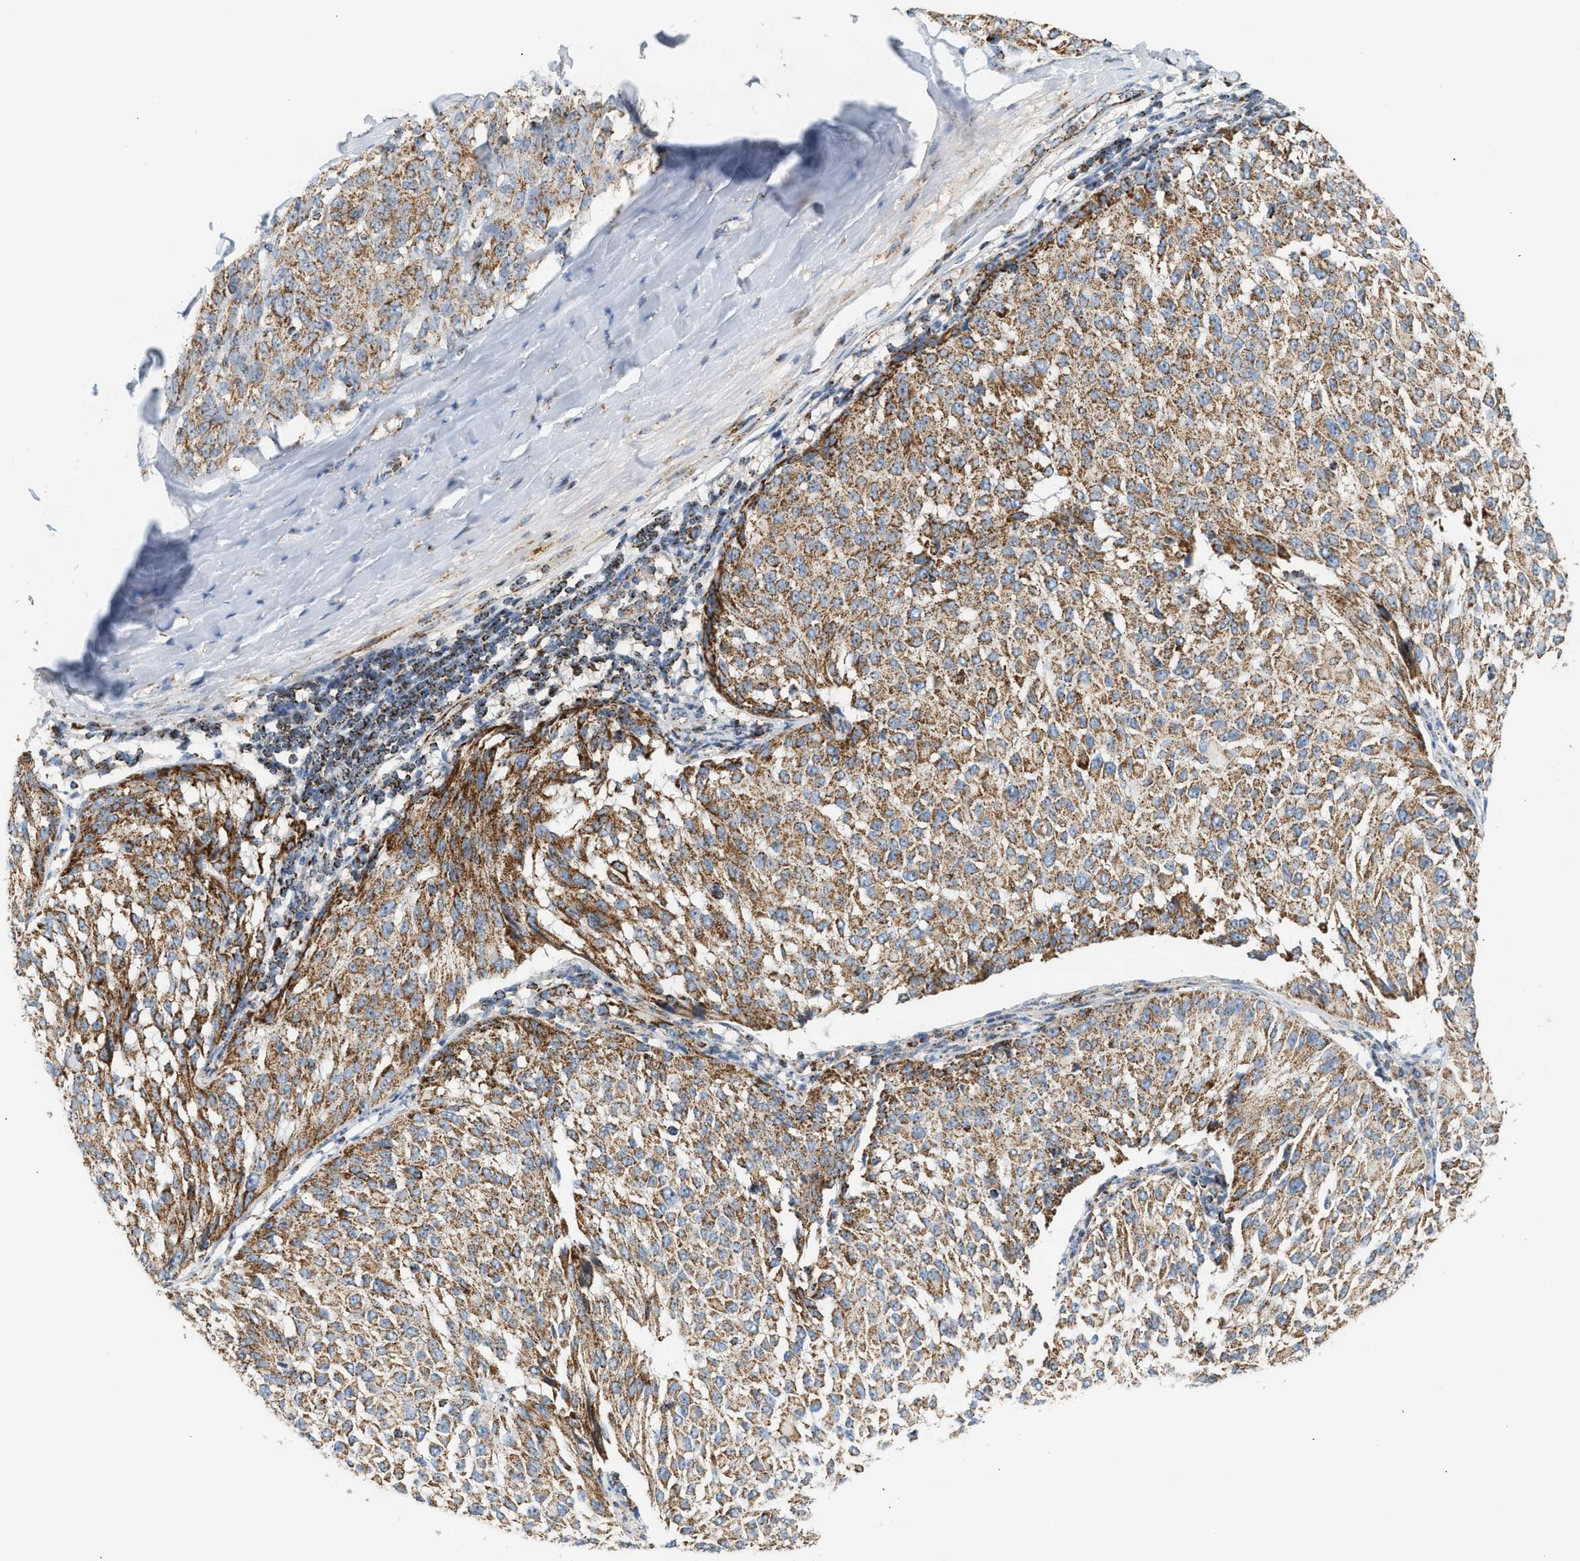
{"staining": {"intensity": "moderate", "quantity": ">75%", "location": "cytoplasmic/membranous"}, "tissue": "melanoma", "cell_type": "Tumor cells", "image_type": "cancer", "snomed": [{"axis": "morphology", "description": "Malignant melanoma, NOS"}, {"axis": "topography", "description": "Skin"}], "caption": "Protein staining displays moderate cytoplasmic/membranous staining in about >75% of tumor cells in malignant melanoma.", "gene": "OGDH", "patient": {"sex": "female", "age": 72}}